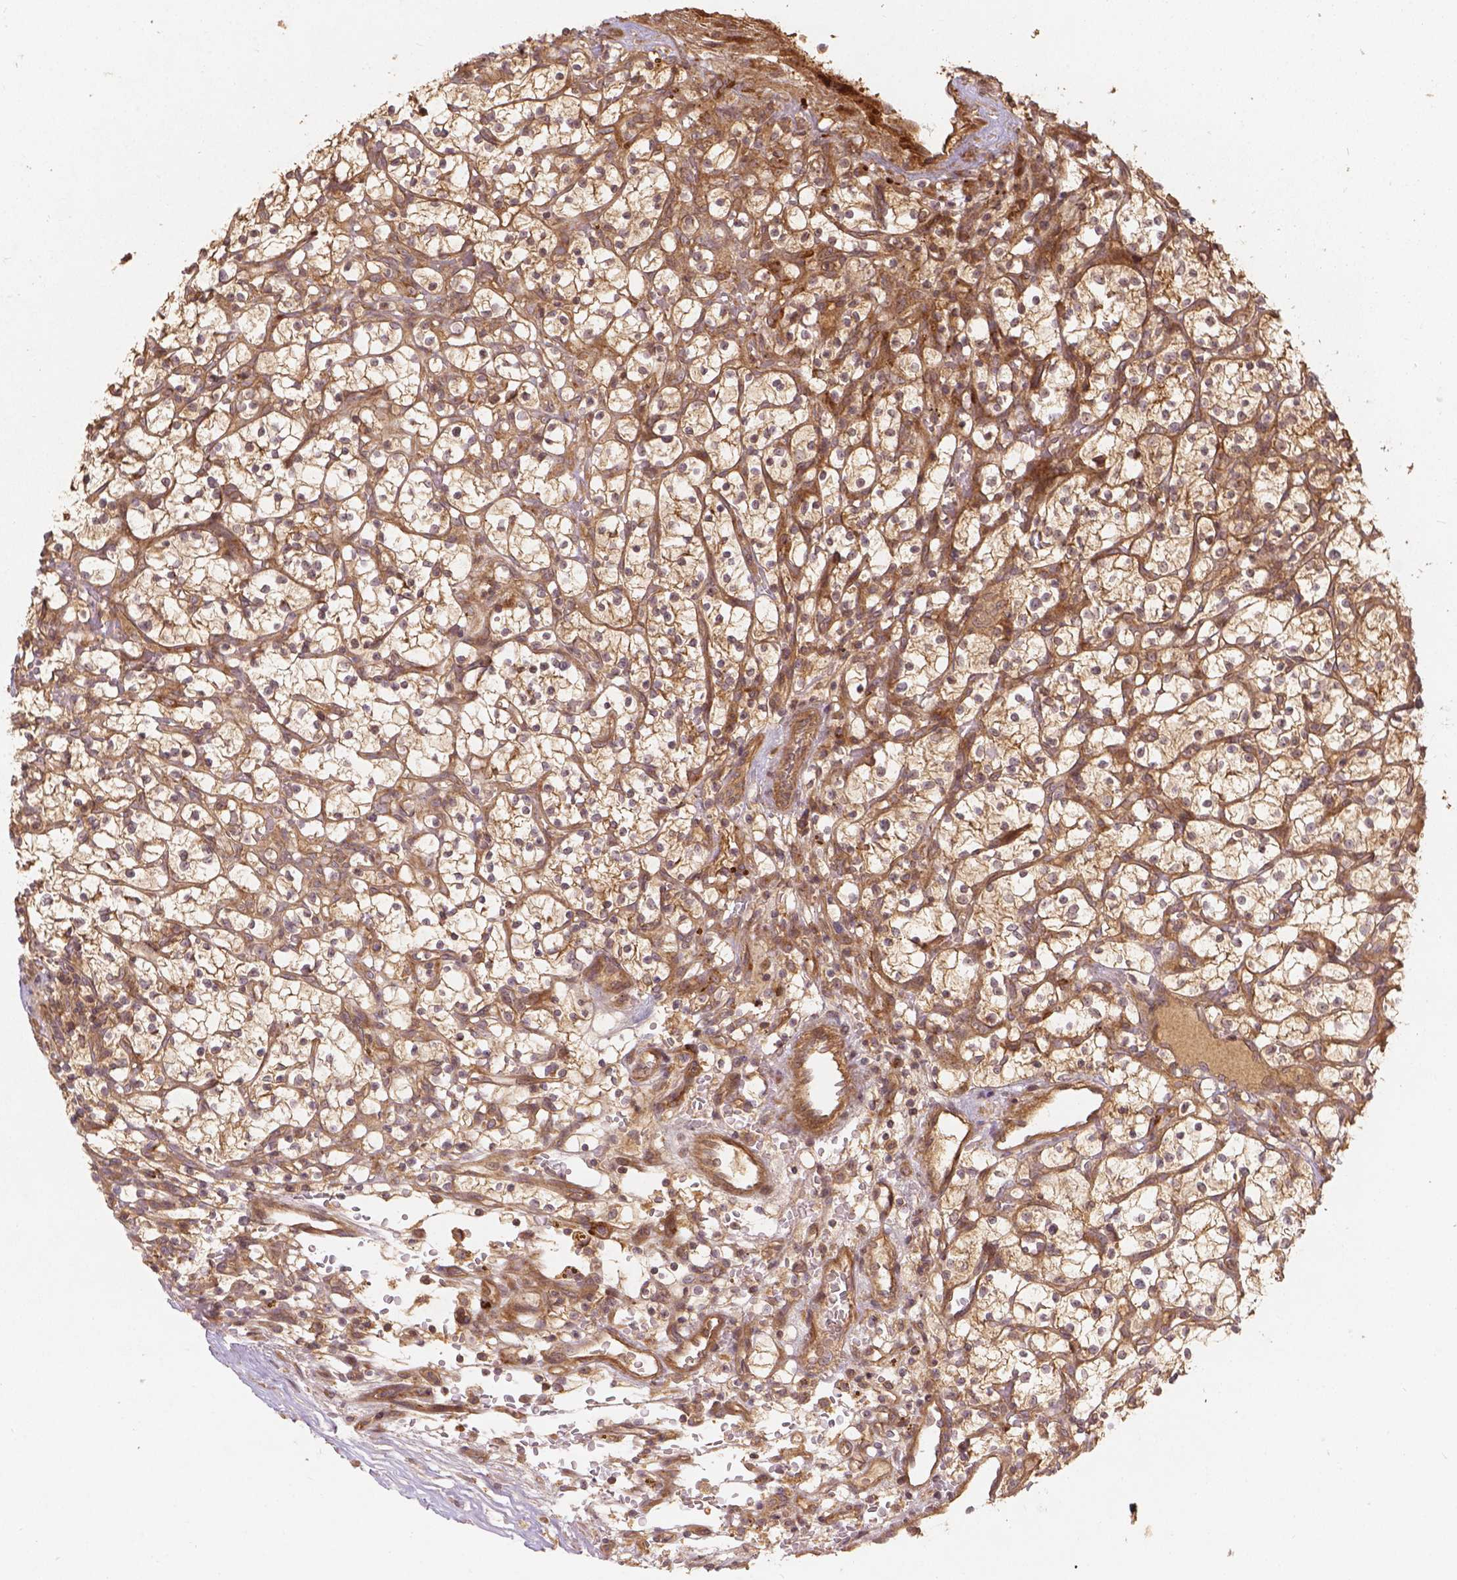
{"staining": {"intensity": "moderate", "quantity": ">75%", "location": "cytoplasmic/membranous"}, "tissue": "renal cancer", "cell_type": "Tumor cells", "image_type": "cancer", "snomed": [{"axis": "morphology", "description": "Adenocarcinoma, NOS"}, {"axis": "topography", "description": "Kidney"}], "caption": "Adenocarcinoma (renal) tissue shows moderate cytoplasmic/membranous staining in approximately >75% of tumor cells (IHC, brightfield microscopy, high magnification).", "gene": "XPR1", "patient": {"sex": "female", "age": 64}}